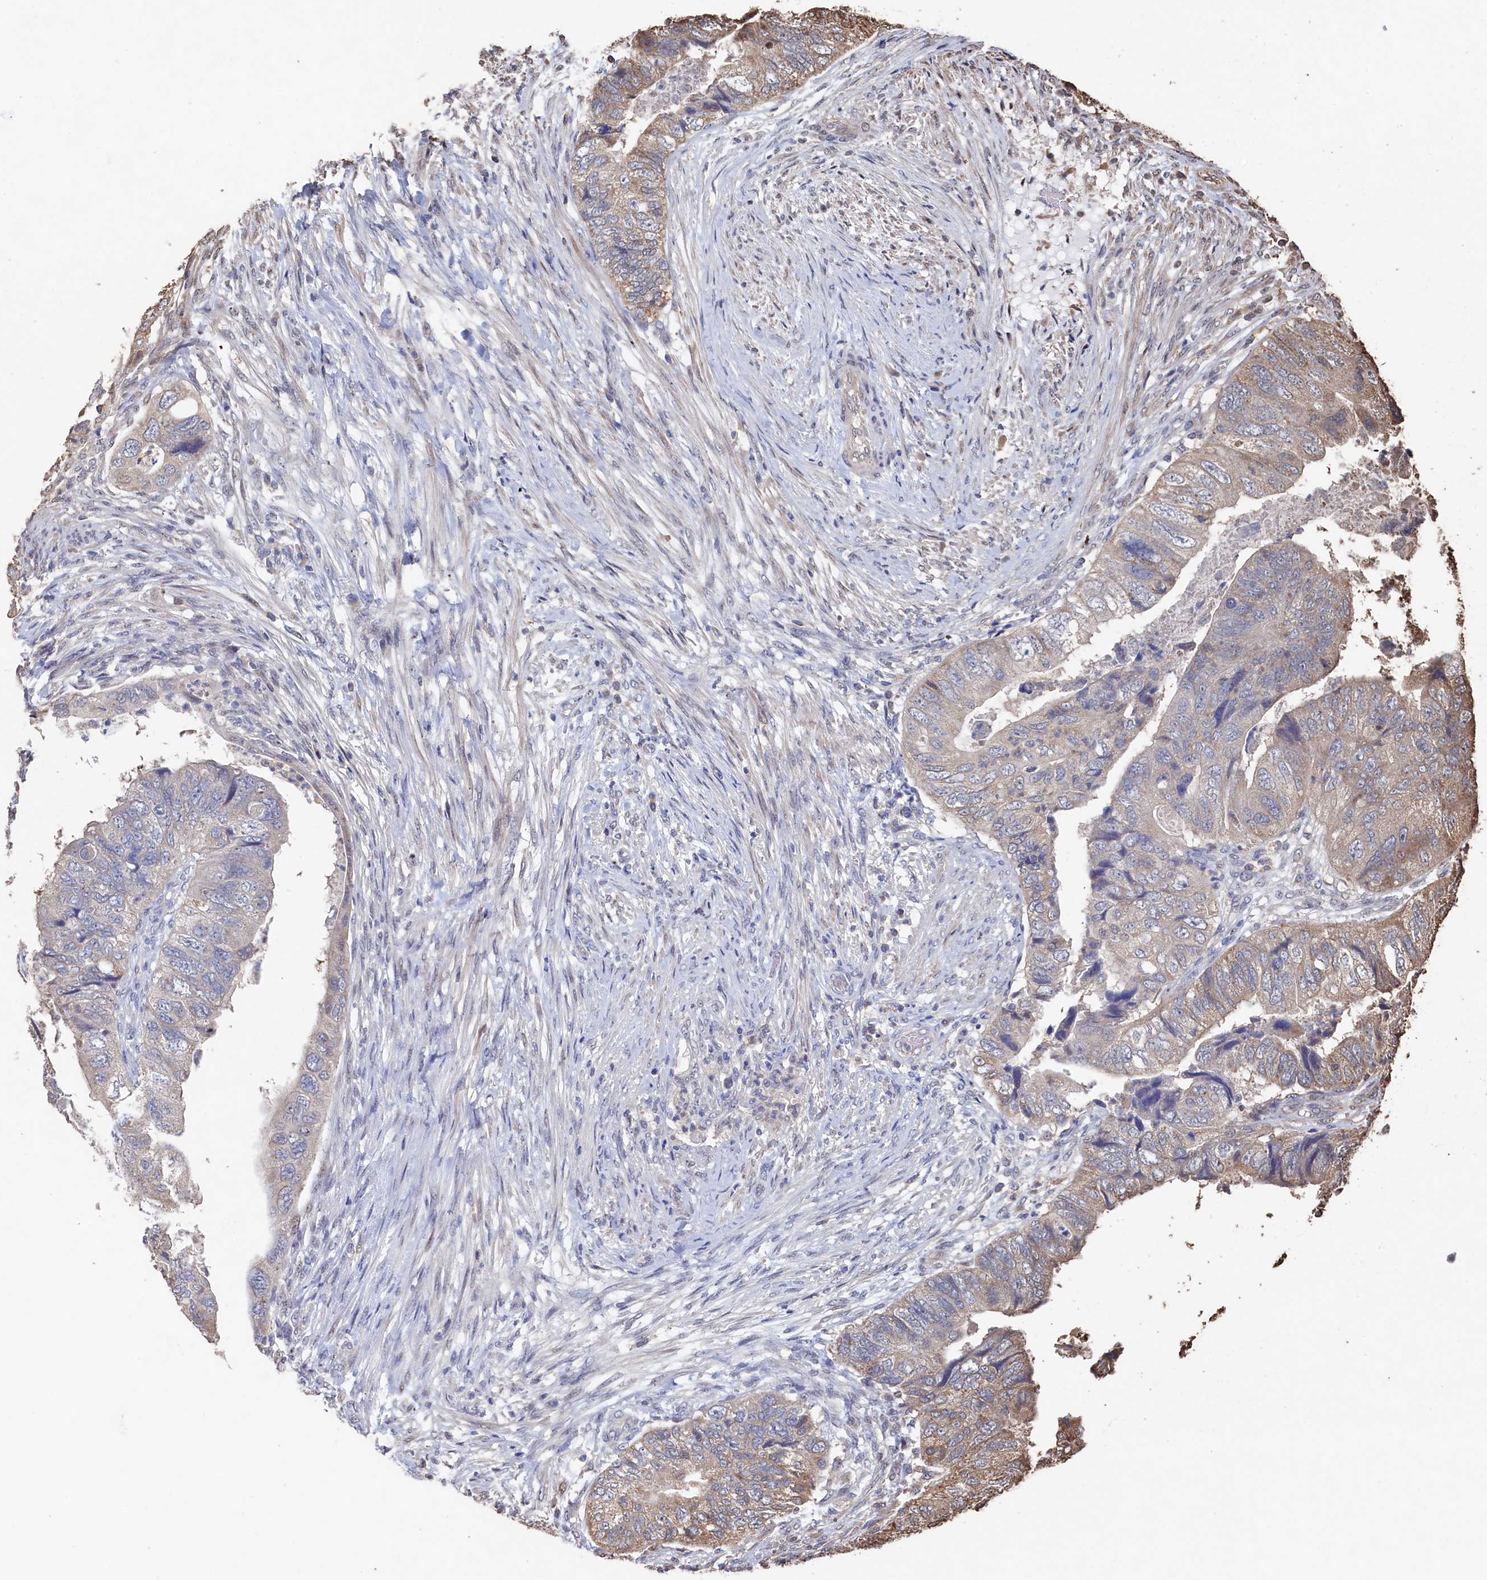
{"staining": {"intensity": "weak", "quantity": "<25%", "location": "cytoplasmic/membranous"}, "tissue": "colorectal cancer", "cell_type": "Tumor cells", "image_type": "cancer", "snomed": [{"axis": "morphology", "description": "Adenocarcinoma, NOS"}, {"axis": "topography", "description": "Rectum"}], "caption": "Tumor cells are negative for brown protein staining in colorectal cancer.", "gene": "PIGN", "patient": {"sex": "male", "age": 63}}